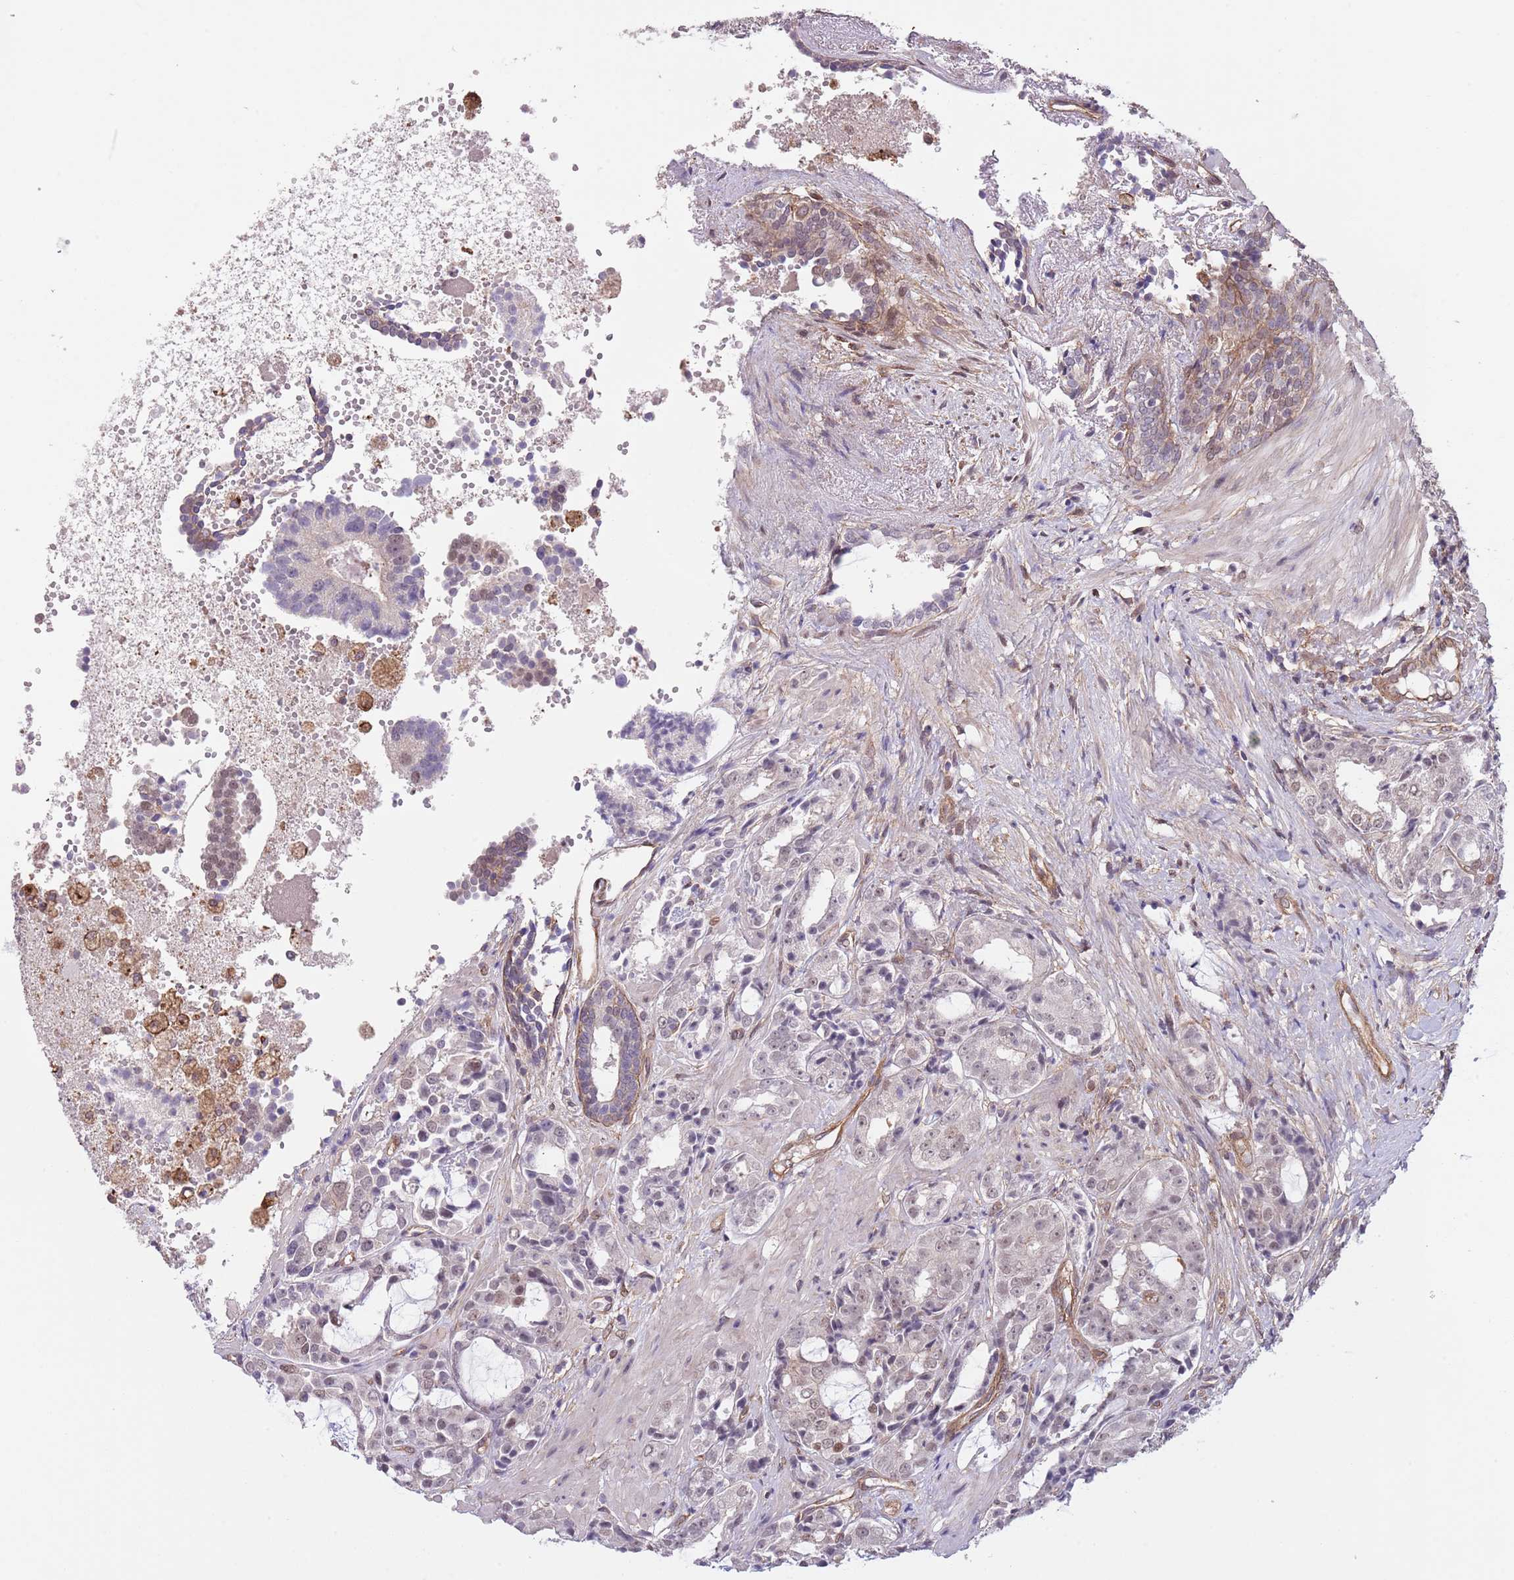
{"staining": {"intensity": "negative", "quantity": "none", "location": "none"}, "tissue": "prostate cancer", "cell_type": "Tumor cells", "image_type": "cancer", "snomed": [{"axis": "morphology", "description": "Adenocarcinoma, High grade"}, {"axis": "topography", "description": "Prostate"}], "caption": "Immunohistochemistry (IHC) micrograph of human prostate cancer stained for a protein (brown), which reveals no staining in tumor cells.", "gene": "CREBZF", "patient": {"sex": "male", "age": 71}}